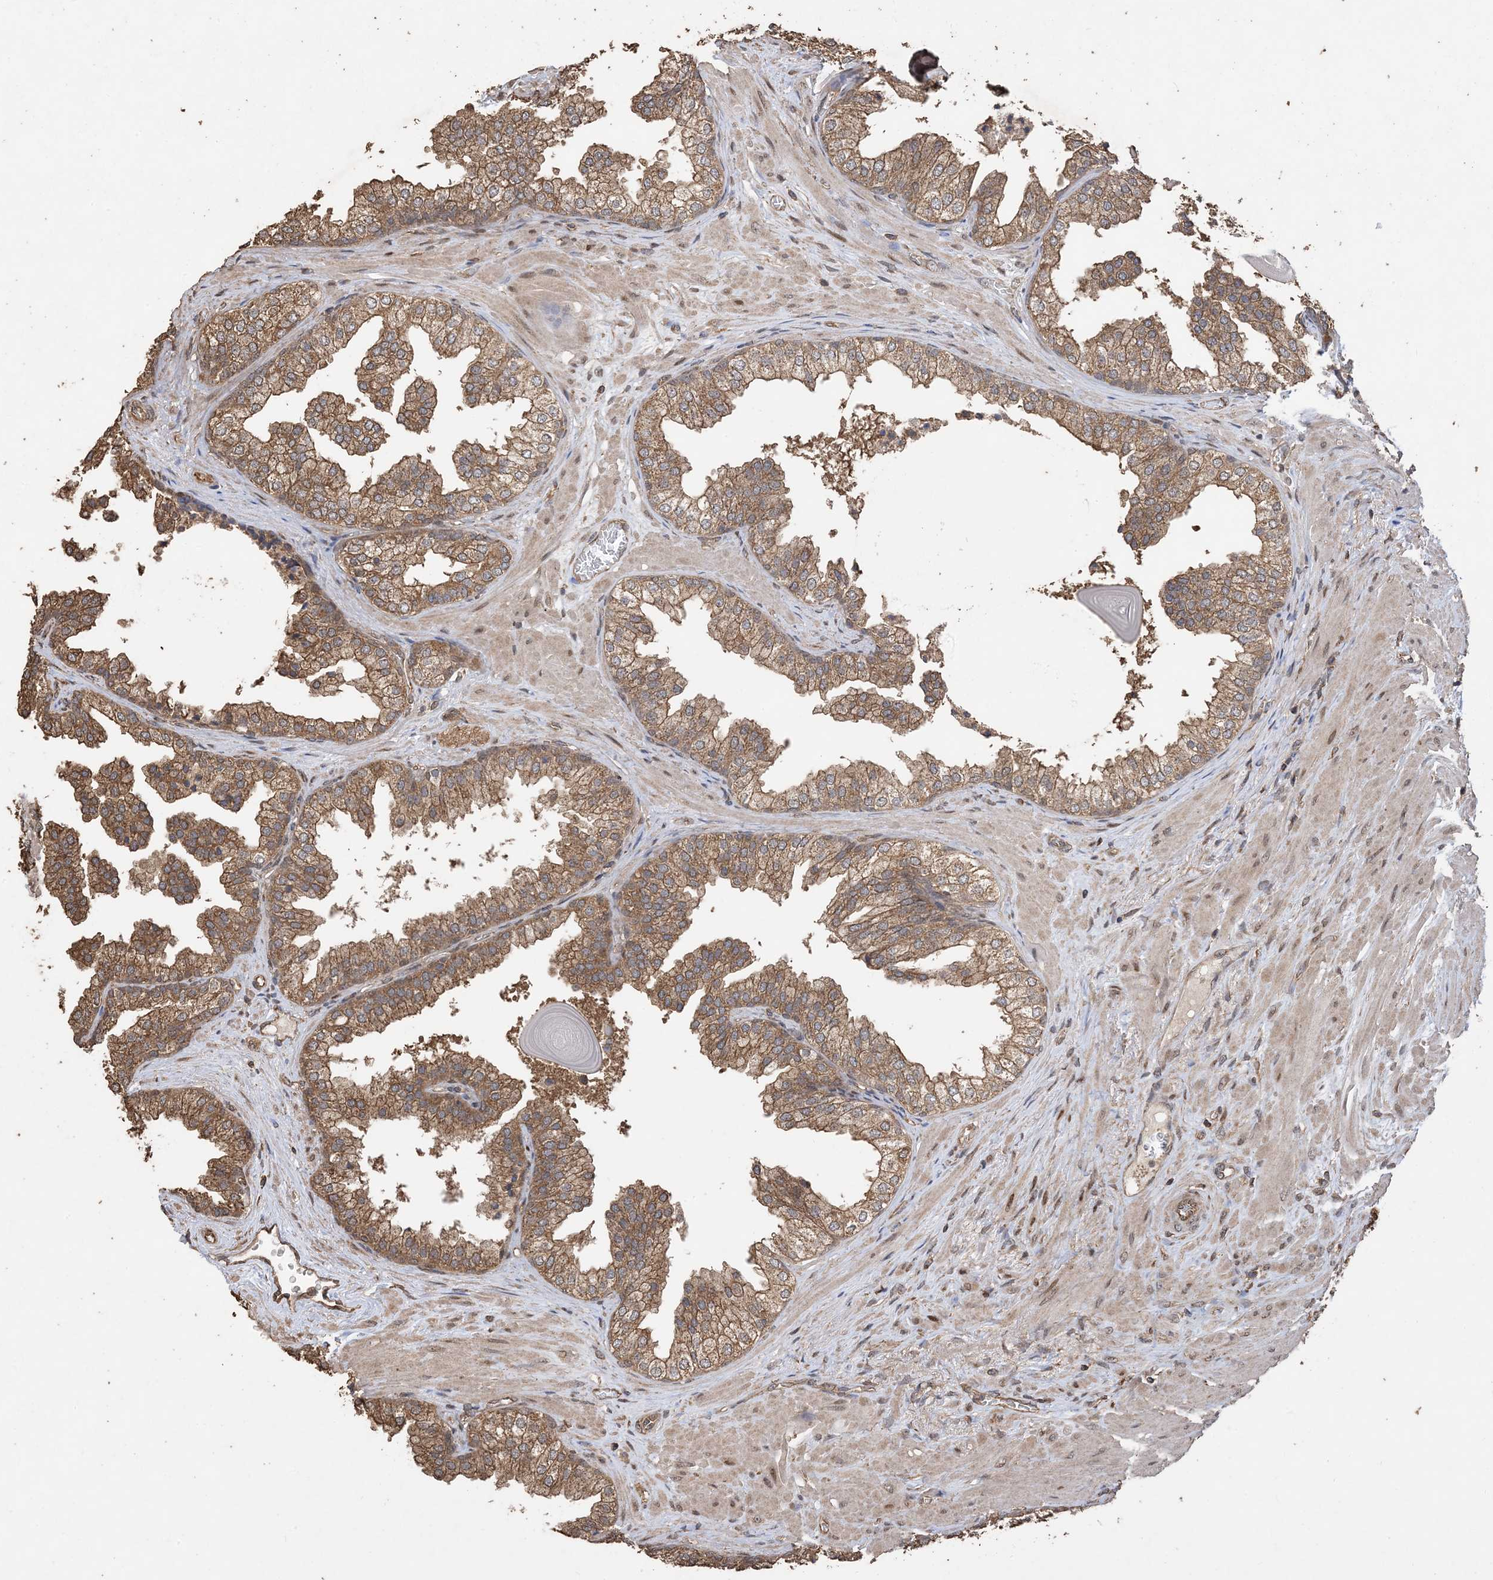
{"staining": {"intensity": "moderate", "quantity": ">75%", "location": "cytoplasmic/membranous"}, "tissue": "prostate", "cell_type": "Glandular cells", "image_type": "normal", "snomed": [{"axis": "morphology", "description": "Normal tissue, NOS"}, {"axis": "topography", "description": "Prostate"}], "caption": "High-power microscopy captured an IHC image of normal prostate, revealing moderate cytoplasmic/membranous positivity in approximately >75% of glandular cells. (DAB (3,3'-diaminobenzidine) IHC with brightfield microscopy, high magnification).", "gene": "ZKSCAN5", "patient": {"sex": "male", "age": 48}}